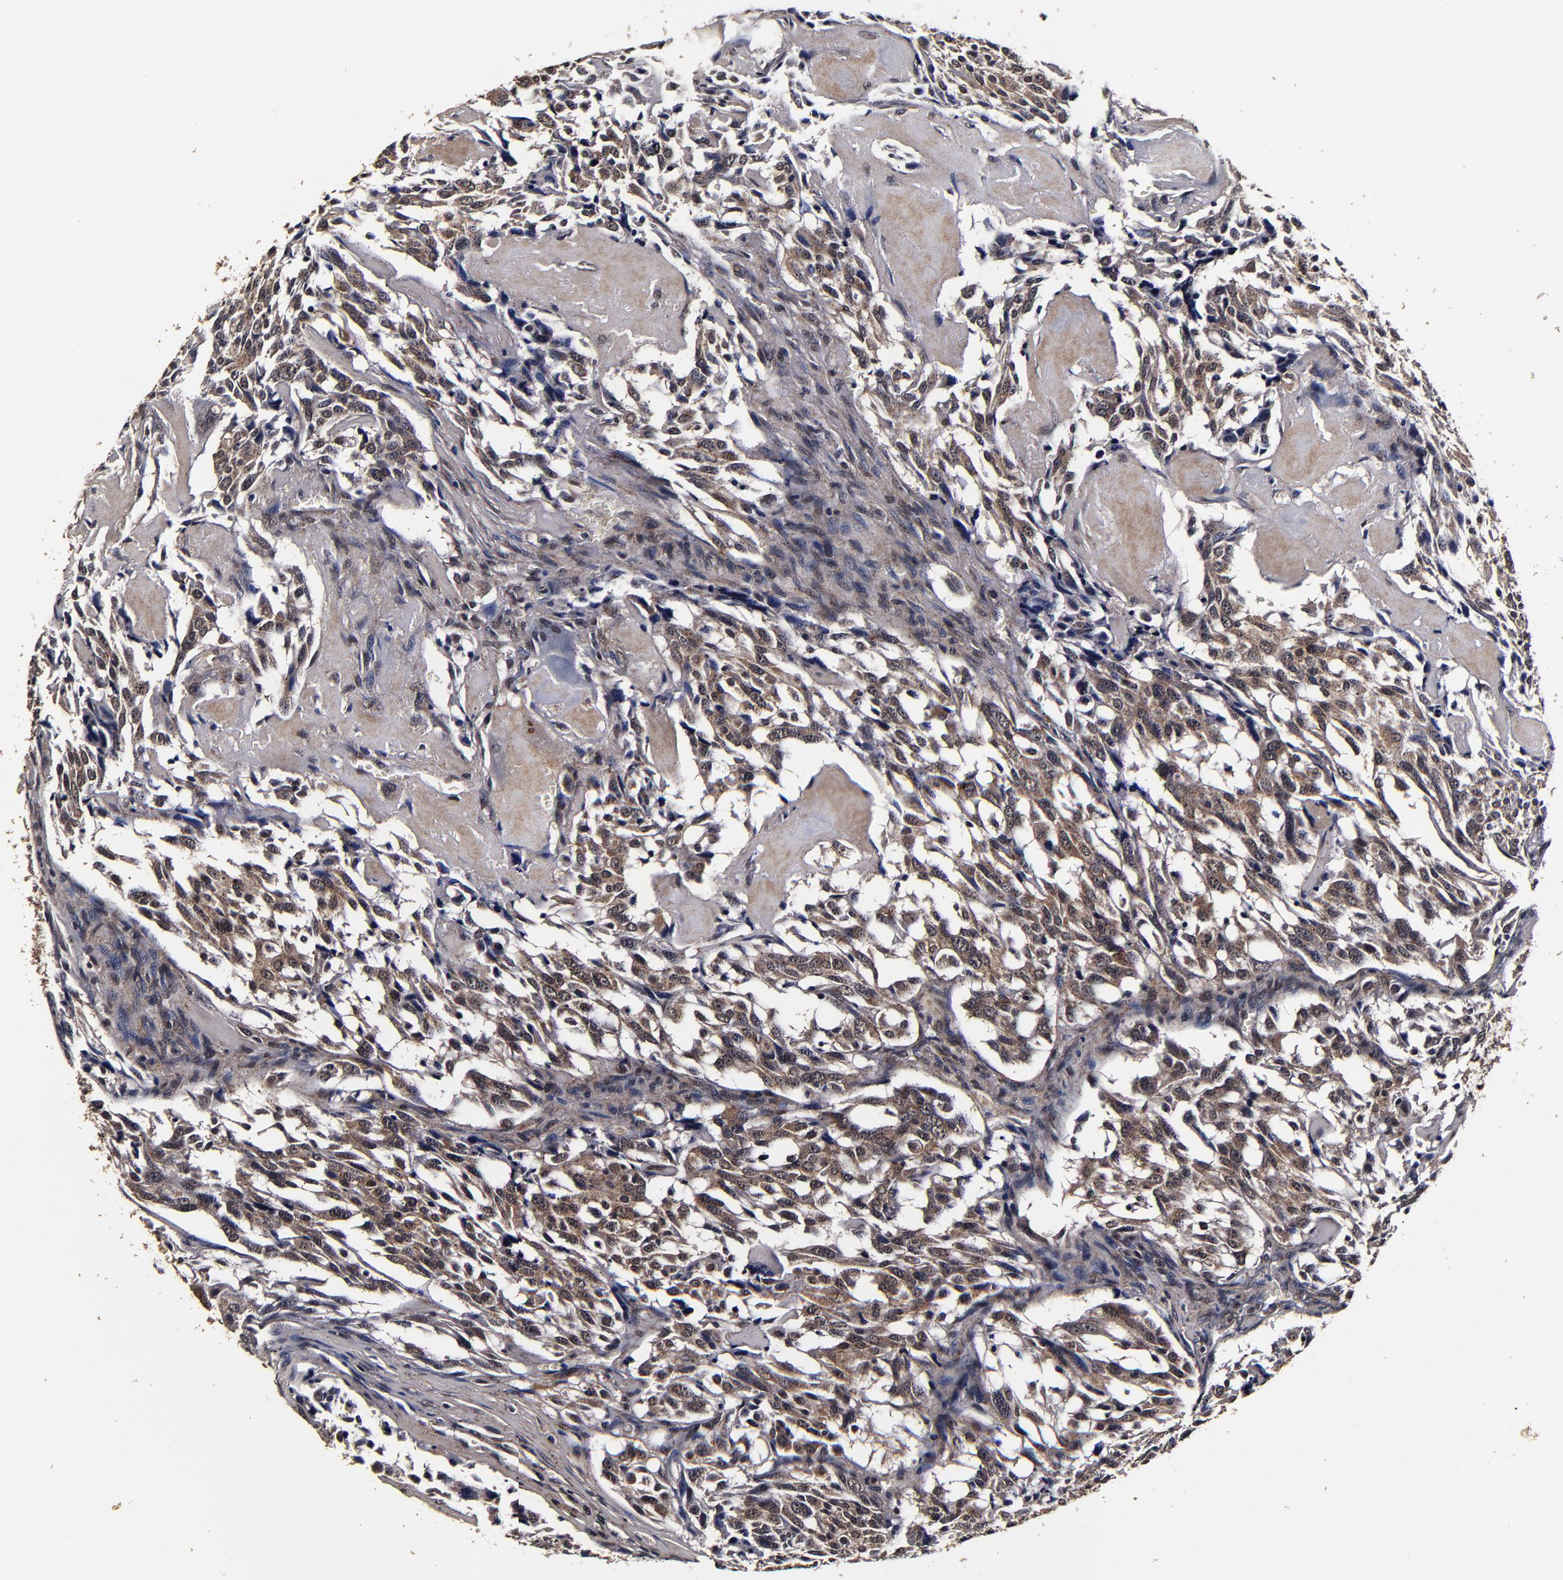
{"staining": {"intensity": "moderate", "quantity": ">75%", "location": "cytoplasmic/membranous"}, "tissue": "thyroid cancer", "cell_type": "Tumor cells", "image_type": "cancer", "snomed": [{"axis": "morphology", "description": "Carcinoma, NOS"}, {"axis": "morphology", "description": "Carcinoid, malignant, NOS"}, {"axis": "topography", "description": "Thyroid gland"}], "caption": "Thyroid carcinoma was stained to show a protein in brown. There is medium levels of moderate cytoplasmic/membranous expression in approximately >75% of tumor cells. (IHC, brightfield microscopy, high magnification).", "gene": "MMP15", "patient": {"sex": "male", "age": 33}}